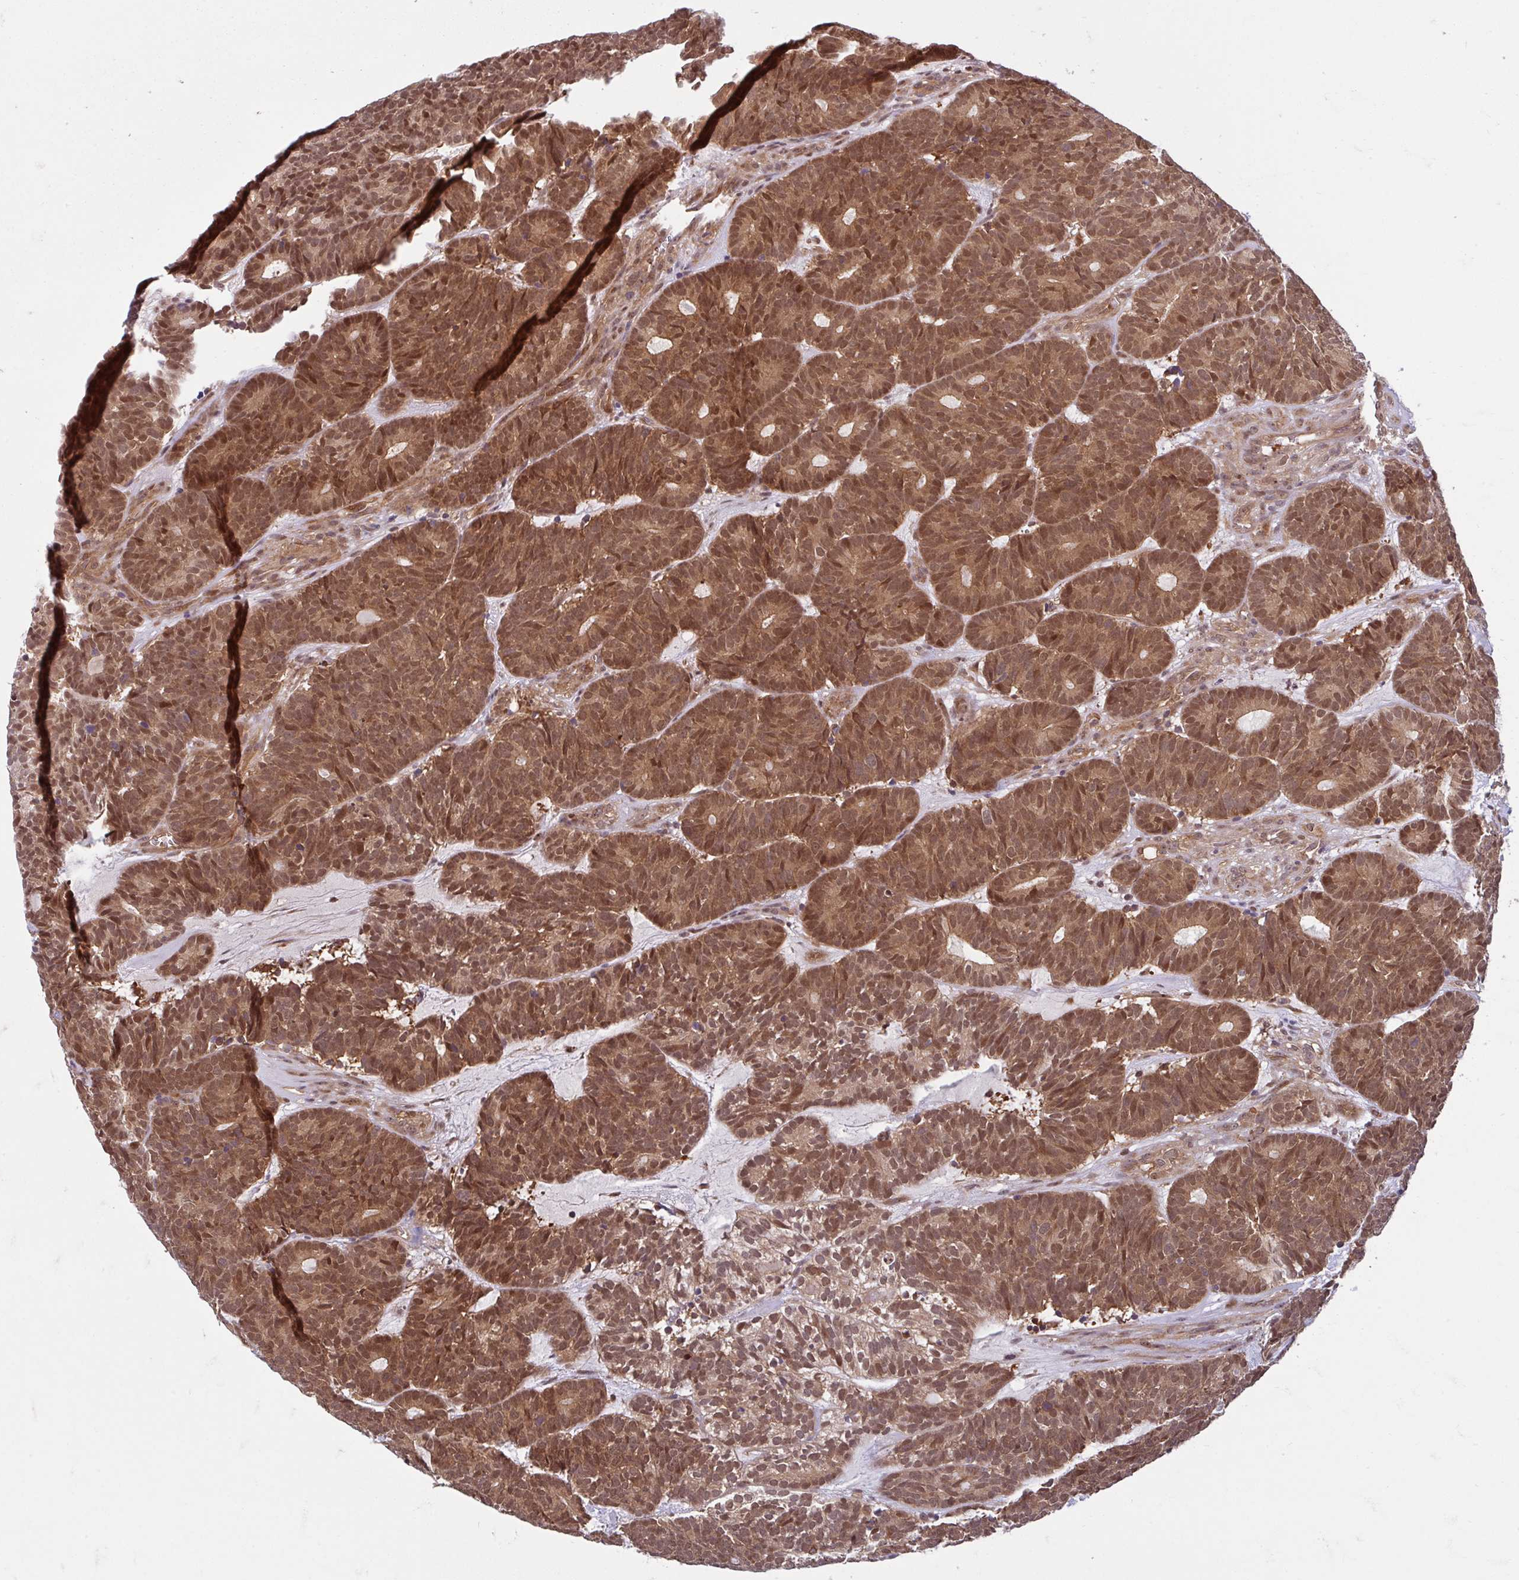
{"staining": {"intensity": "strong", "quantity": ">75%", "location": "cytoplasmic/membranous,nuclear"}, "tissue": "head and neck cancer", "cell_type": "Tumor cells", "image_type": "cancer", "snomed": [{"axis": "morphology", "description": "Adenocarcinoma, NOS"}, {"axis": "topography", "description": "Head-Neck"}], "caption": "Protein expression analysis of human head and neck cancer (adenocarcinoma) reveals strong cytoplasmic/membranous and nuclear expression in approximately >75% of tumor cells.", "gene": "HMBS", "patient": {"sex": "female", "age": 81}}